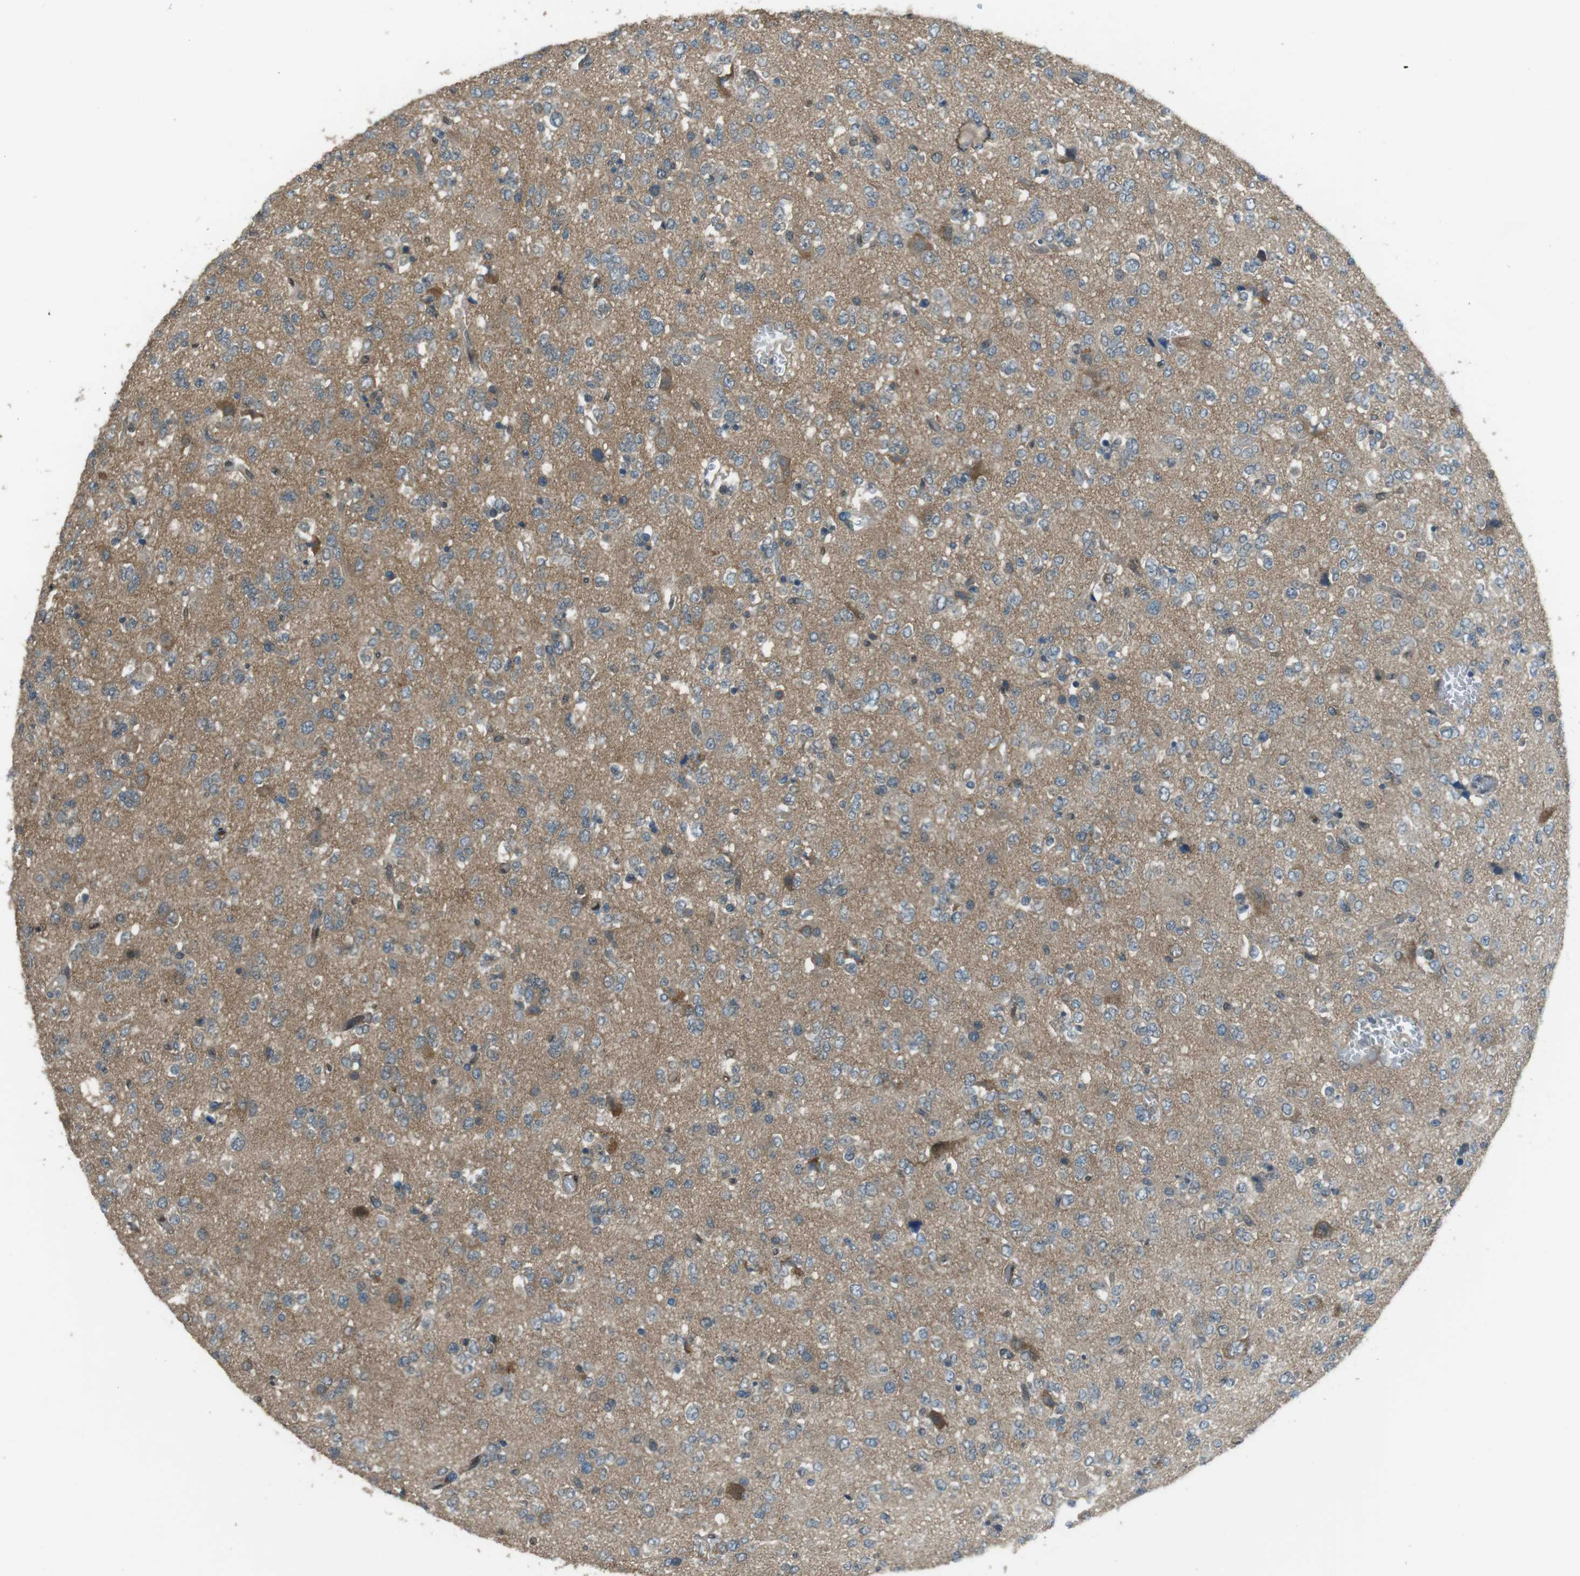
{"staining": {"intensity": "moderate", "quantity": "<25%", "location": "cytoplasmic/membranous"}, "tissue": "glioma", "cell_type": "Tumor cells", "image_type": "cancer", "snomed": [{"axis": "morphology", "description": "Glioma, malignant, Low grade"}, {"axis": "topography", "description": "Brain"}], "caption": "Immunohistochemistry photomicrograph of human glioma stained for a protein (brown), which demonstrates low levels of moderate cytoplasmic/membranous positivity in approximately <25% of tumor cells.", "gene": "MFAP3", "patient": {"sex": "male", "age": 38}}